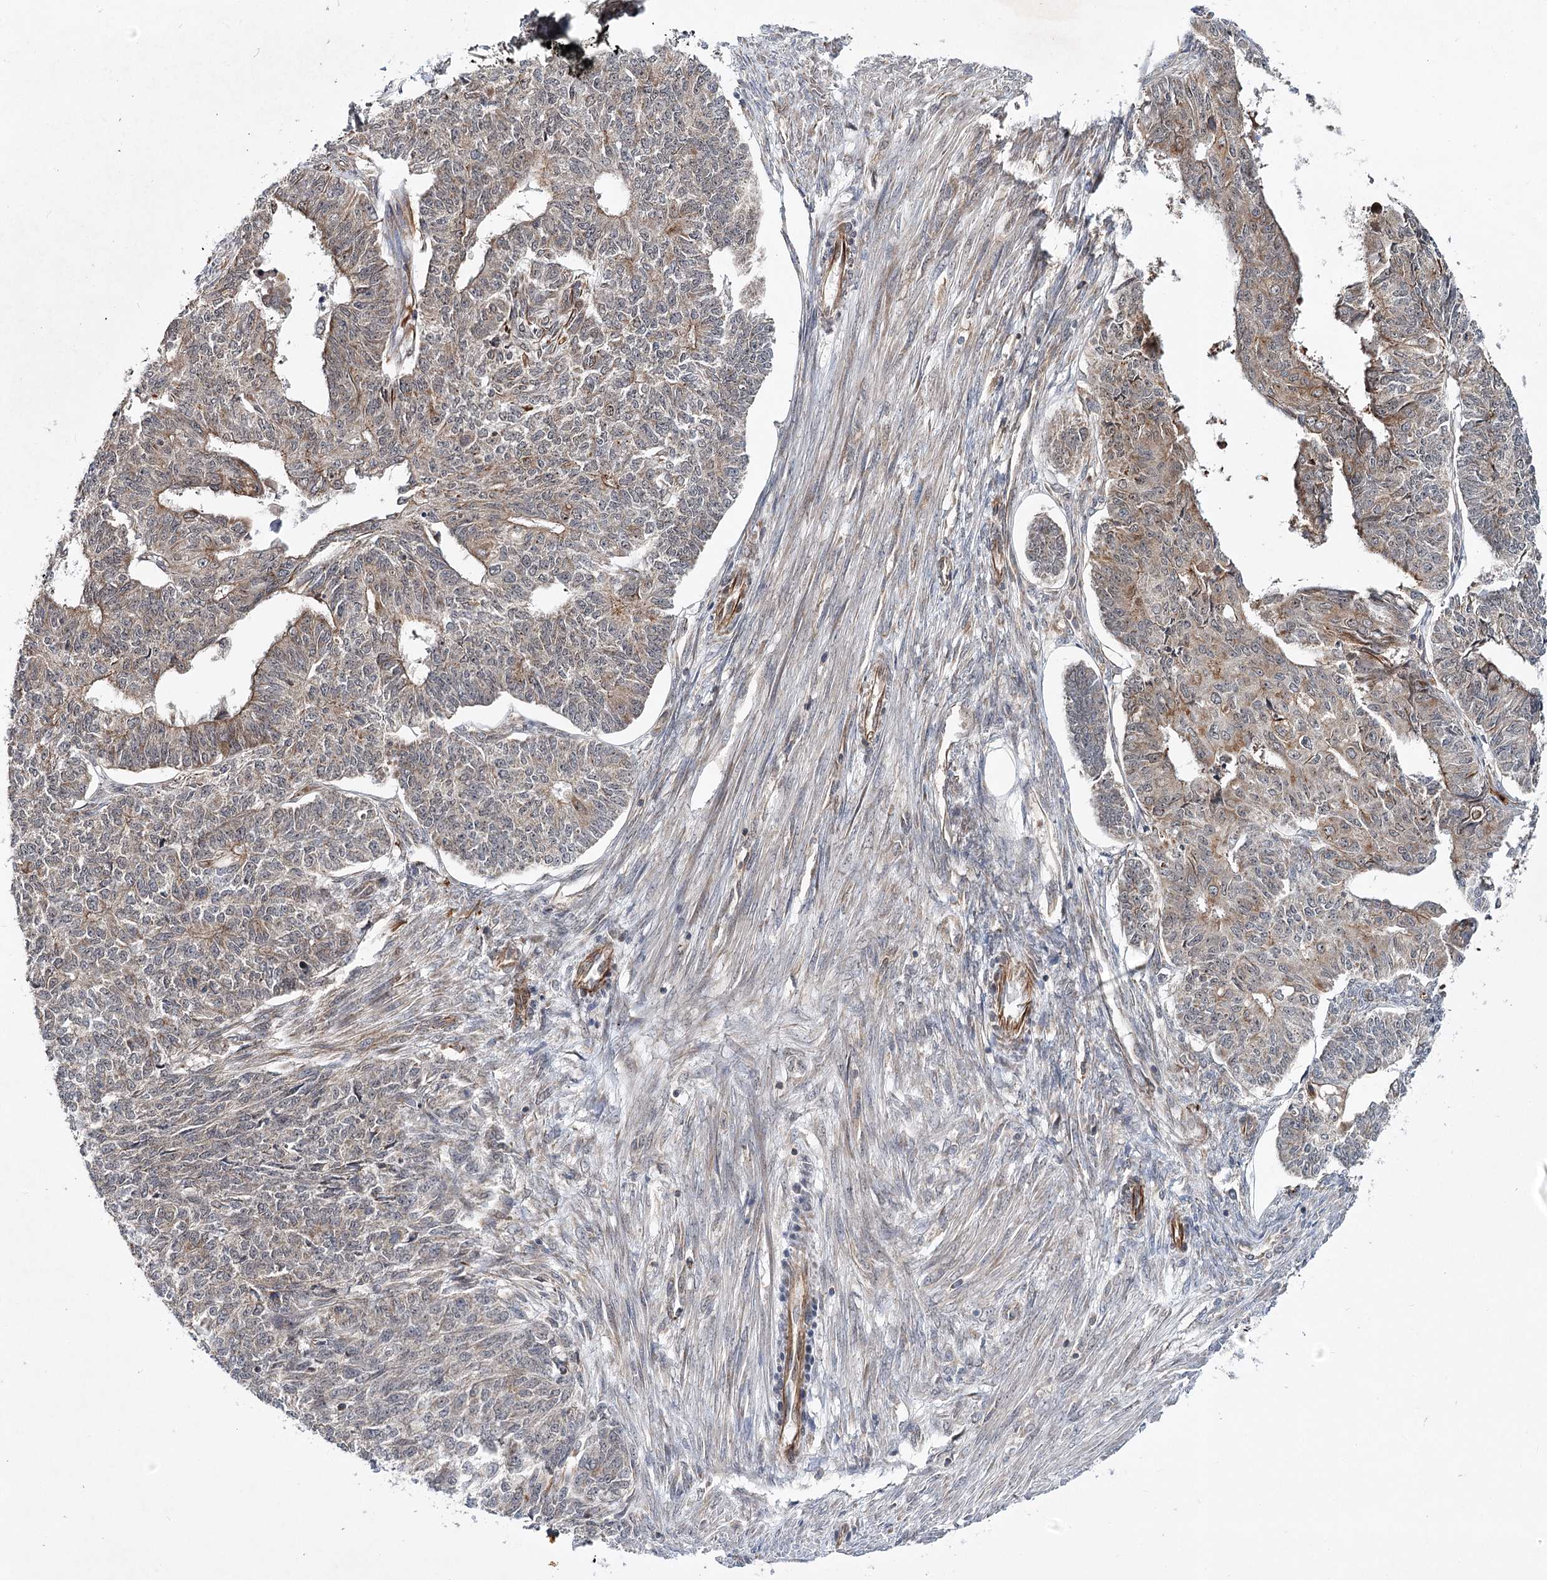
{"staining": {"intensity": "weak", "quantity": "25%-75%", "location": "cytoplasmic/membranous"}, "tissue": "endometrial cancer", "cell_type": "Tumor cells", "image_type": "cancer", "snomed": [{"axis": "morphology", "description": "Adenocarcinoma, NOS"}, {"axis": "topography", "description": "Endometrium"}], "caption": "Human endometrial adenocarcinoma stained with a protein marker exhibits weak staining in tumor cells.", "gene": "DPEP2", "patient": {"sex": "female", "age": 32}}